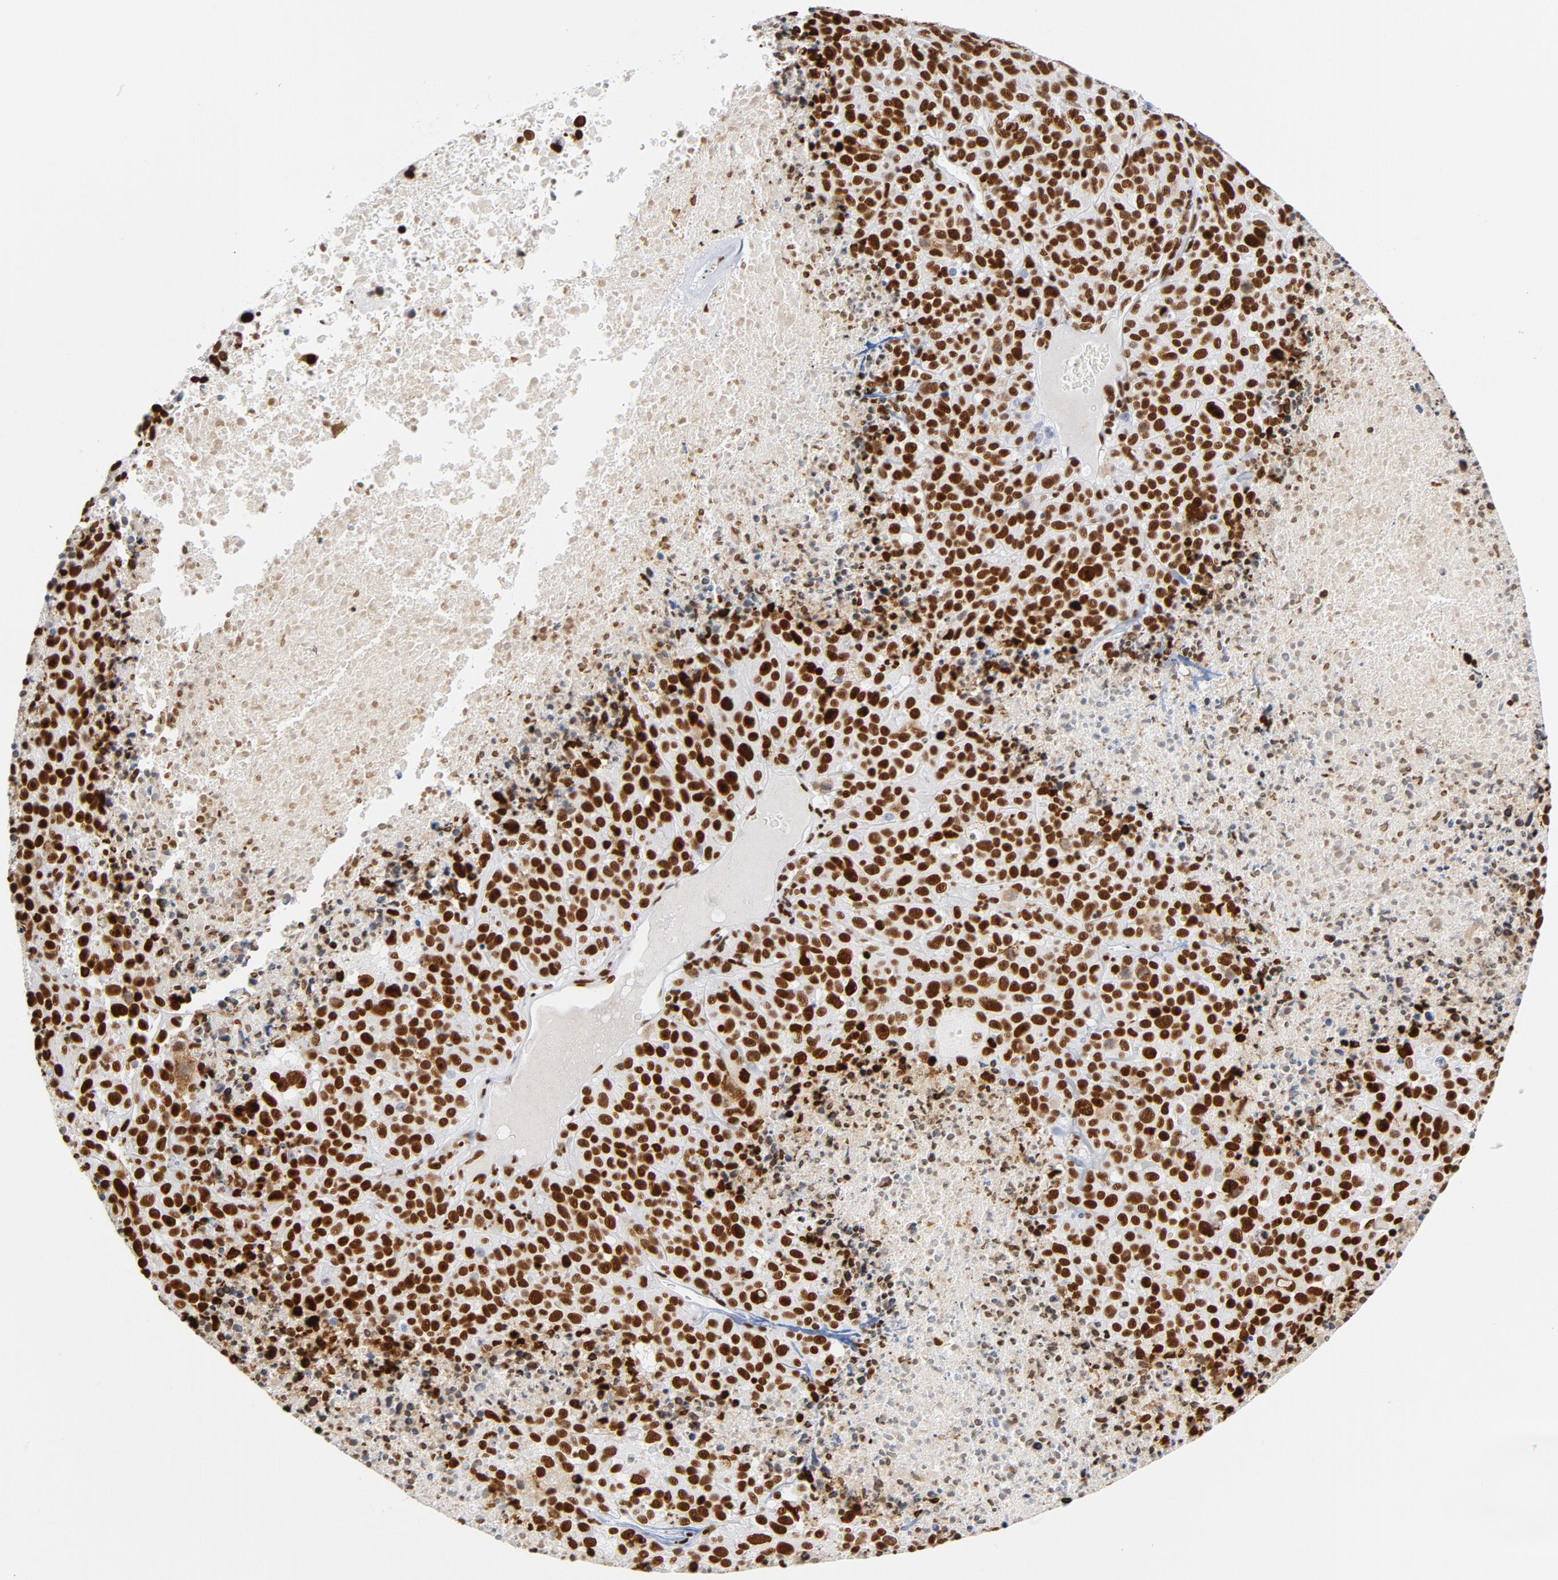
{"staining": {"intensity": "strong", "quantity": ">75%", "location": "nuclear"}, "tissue": "melanoma", "cell_type": "Tumor cells", "image_type": "cancer", "snomed": [{"axis": "morphology", "description": "Malignant melanoma, Metastatic site"}, {"axis": "topography", "description": "Cerebral cortex"}], "caption": "Immunohistochemical staining of malignant melanoma (metastatic site) displays high levels of strong nuclear expression in about >75% of tumor cells.", "gene": "XRCC5", "patient": {"sex": "female", "age": 52}}